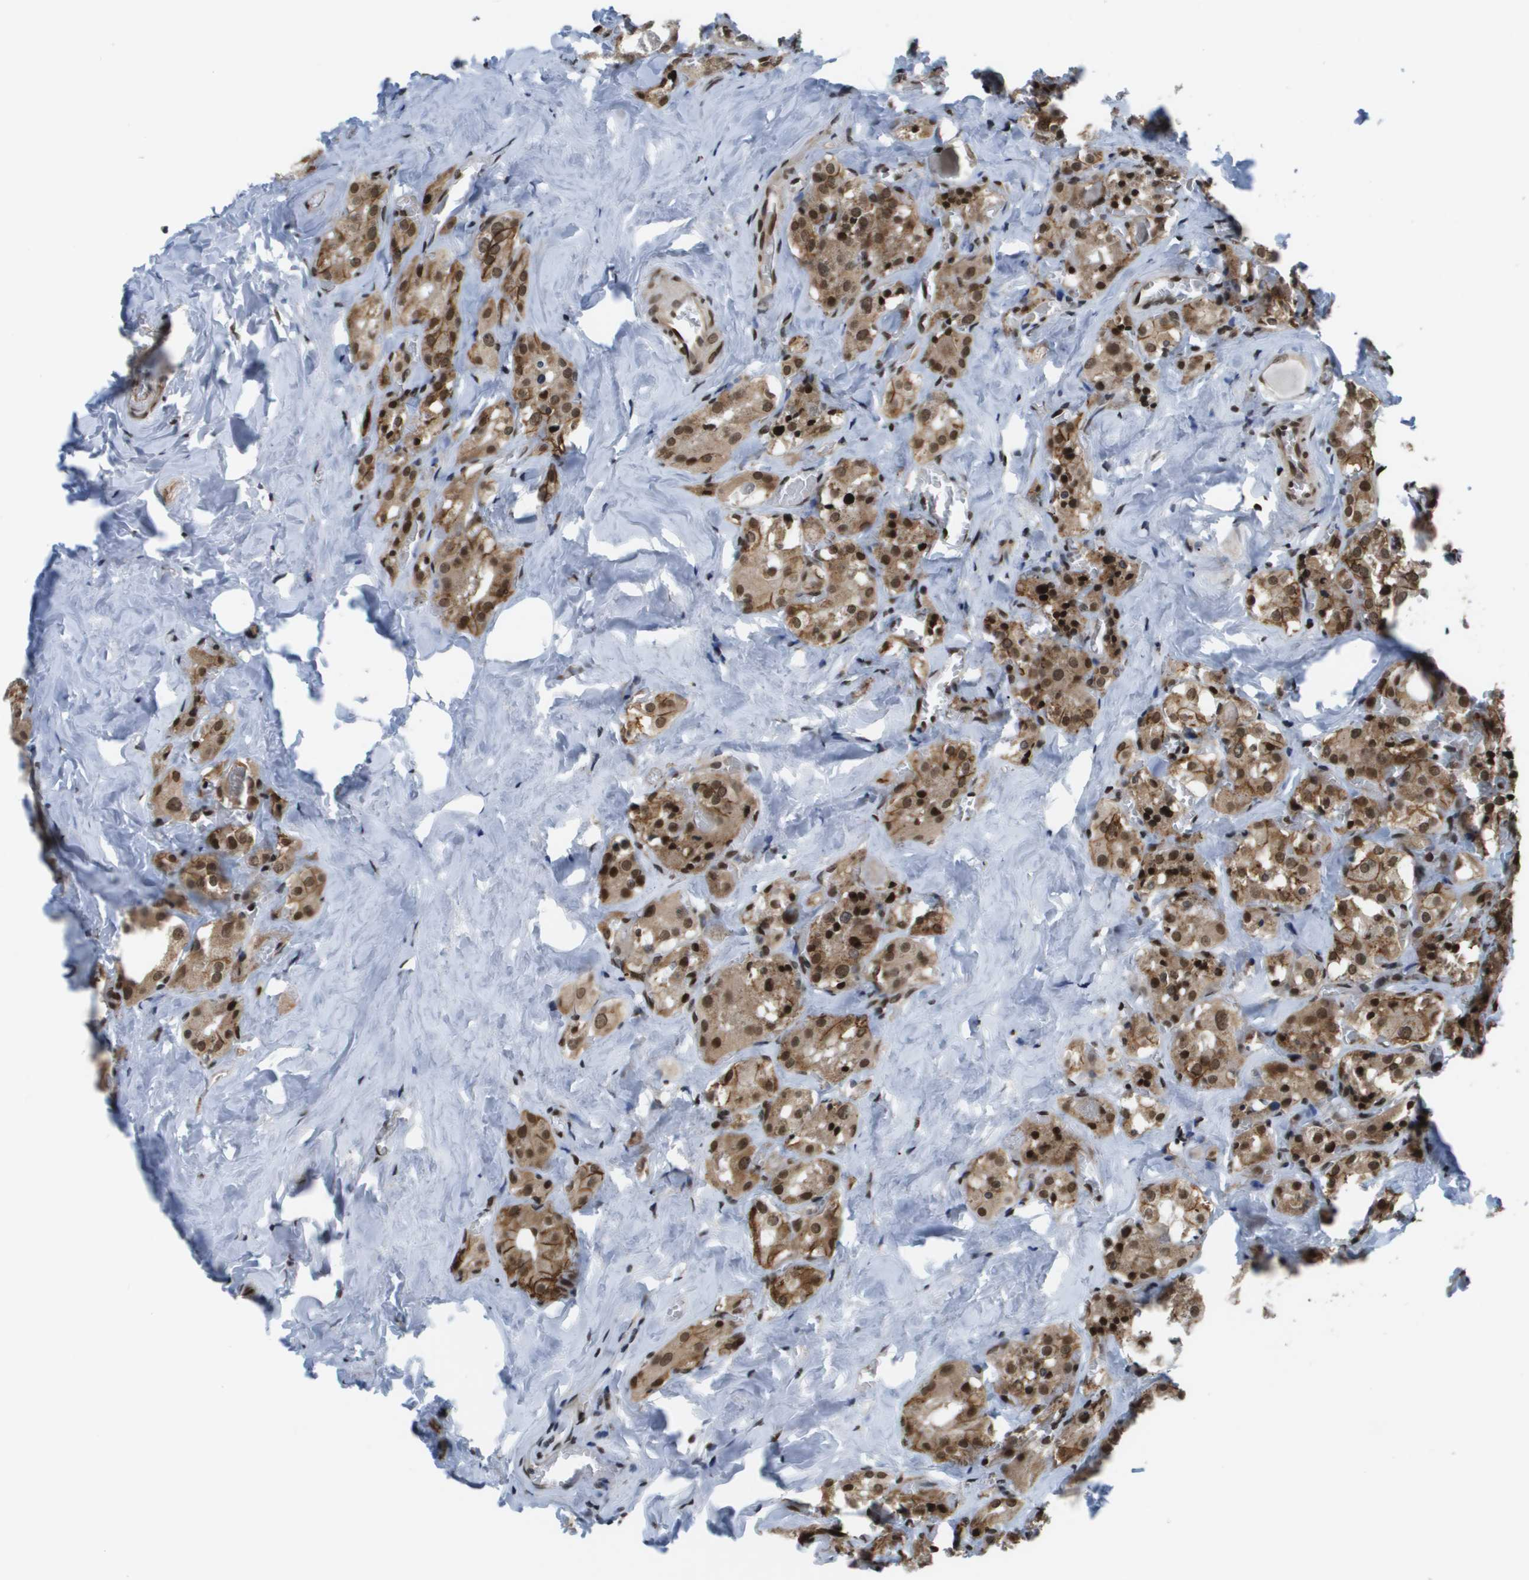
{"staining": {"intensity": "strong", "quantity": ">75%", "location": "cytoplasmic/membranous,nuclear"}, "tissue": "parathyroid gland", "cell_type": "Glandular cells", "image_type": "normal", "snomed": [{"axis": "morphology", "description": "Normal tissue, NOS"}, {"axis": "morphology", "description": "Atrophy, NOS"}, {"axis": "topography", "description": "Parathyroid gland"}], "caption": "Protein expression analysis of normal parathyroid gland displays strong cytoplasmic/membranous,nuclear staining in about >75% of glandular cells. Immunohistochemistry (ihc) stains the protein in brown and the nuclei are stained blue.", "gene": "RECQL4", "patient": {"sex": "female", "age": 54}}